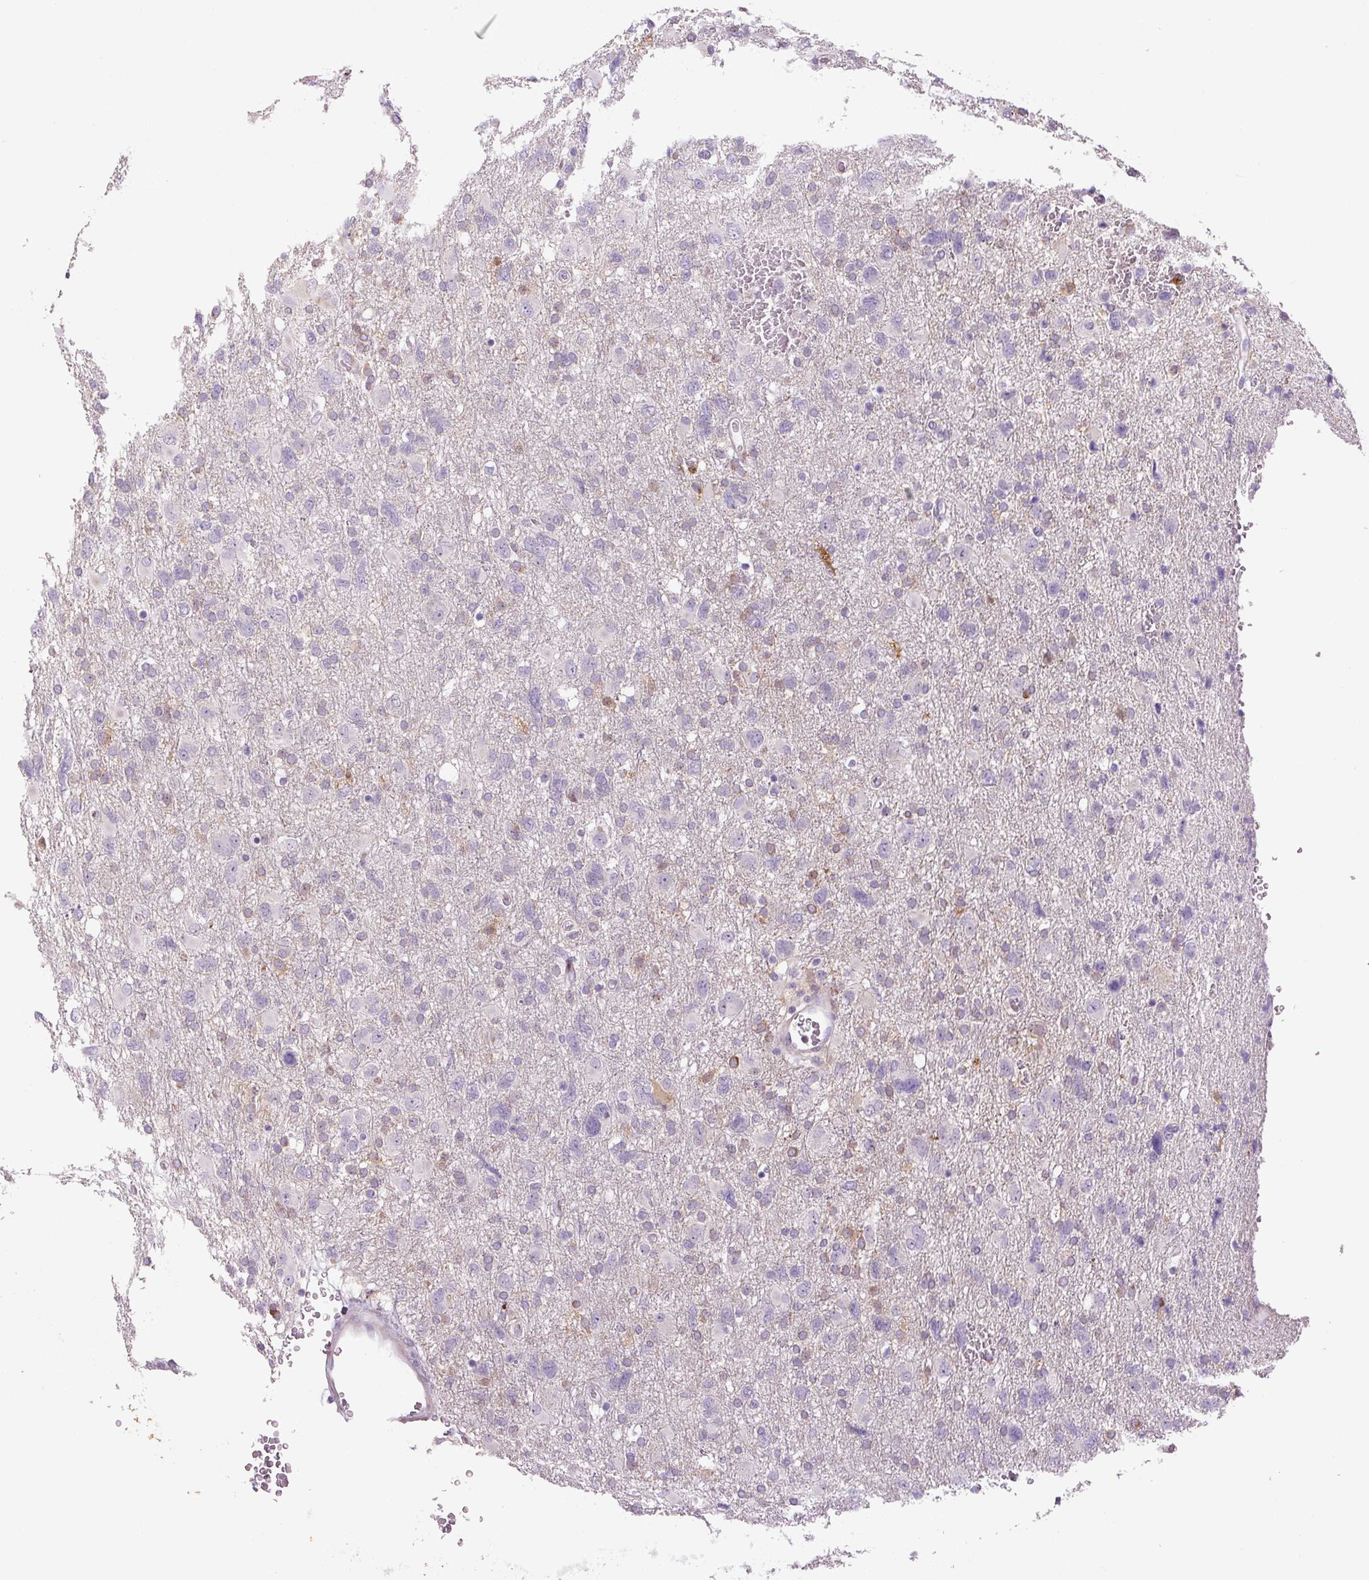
{"staining": {"intensity": "negative", "quantity": "none", "location": "none"}, "tissue": "glioma", "cell_type": "Tumor cells", "image_type": "cancer", "snomed": [{"axis": "morphology", "description": "Glioma, malignant, High grade"}, {"axis": "topography", "description": "Brain"}], "caption": "A high-resolution image shows IHC staining of malignant glioma (high-grade), which shows no significant positivity in tumor cells. (Brightfield microscopy of DAB (3,3'-diaminobenzidine) IHC at high magnification).", "gene": "FUT10", "patient": {"sex": "male", "age": 61}}